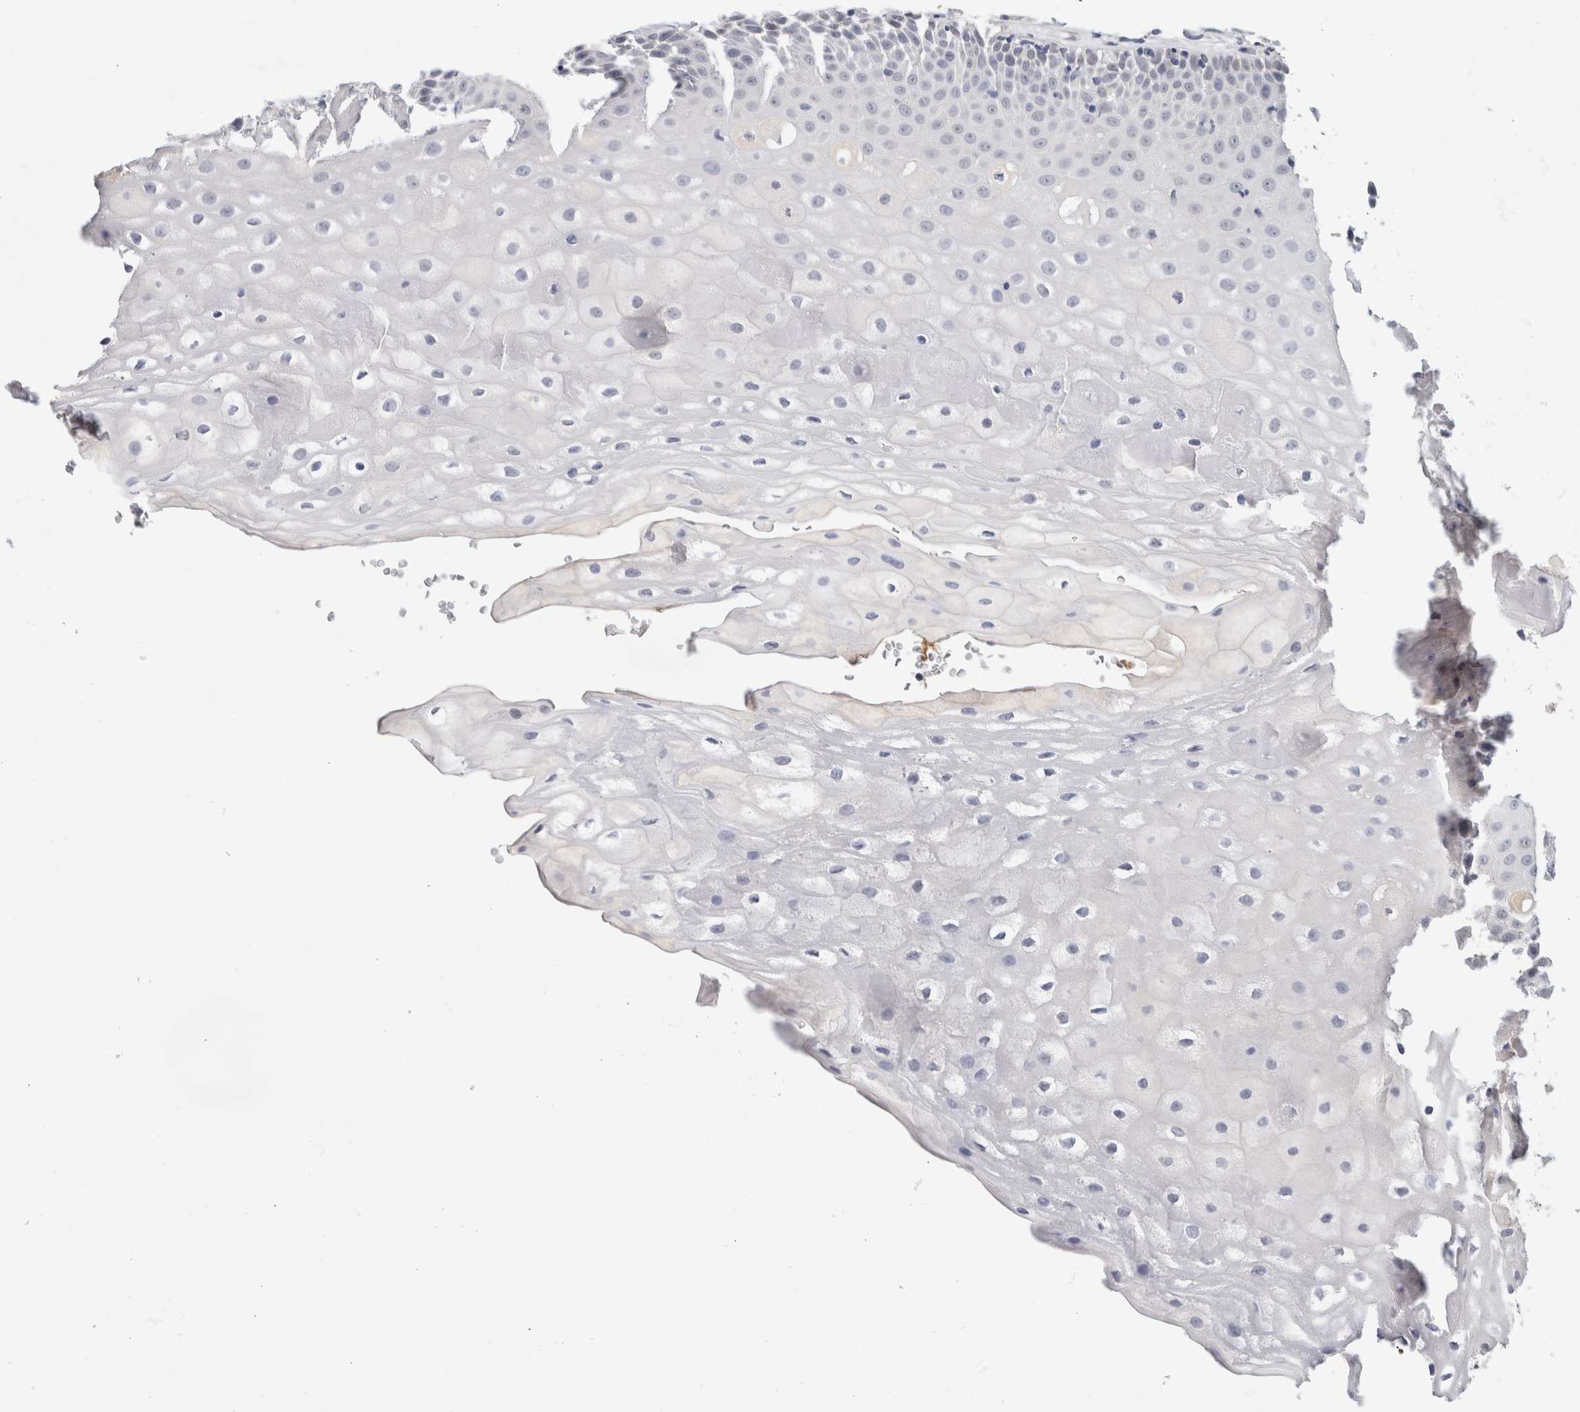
{"staining": {"intensity": "negative", "quantity": "none", "location": "none"}, "tissue": "oral mucosa", "cell_type": "Squamous epithelial cells", "image_type": "normal", "snomed": [{"axis": "morphology", "description": "Normal tissue, NOS"}, {"axis": "topography", "description": "Oral tissue"}], "caption": "Oral mucosa was stained to show a protein in brown. There is no significant expression in squamous epithelial cells. Brightfield microscopy of immunohistochemistry stained with DAB (3,3'-diaminobenzidine) (brown) and hematoxylin (blue), captured at high magnification.", "gene": "PGM1", "patient": {"sex": "female", "age": 76}}